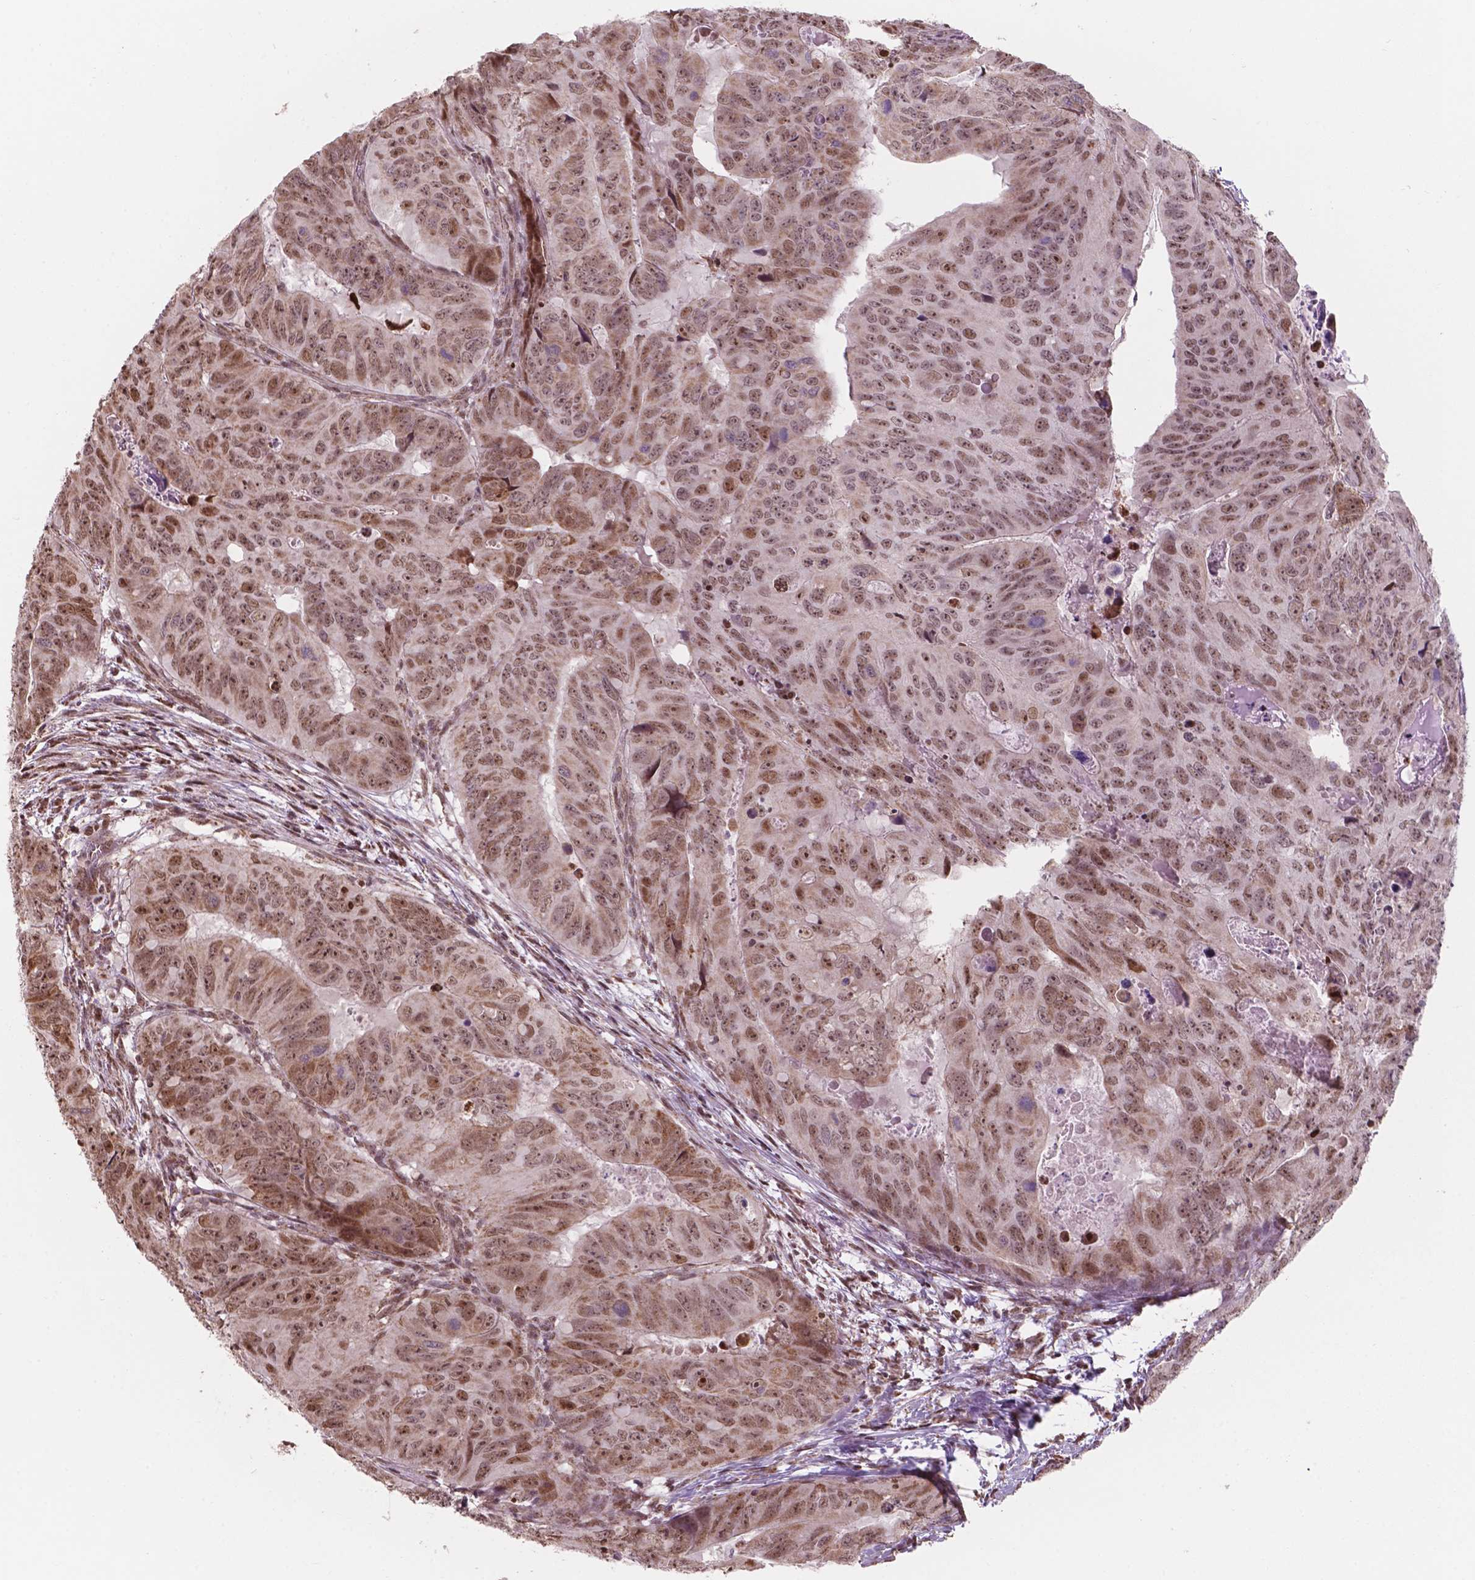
{"staining": {"intensity": "moderate", "quantity": ">75%", "location": "cytoplasmic/membranous,nuclear"}, "tissue": "colorectal cancer", "cell_type": "Tumor cells", "image_type": "cancer", "snomed": [{"axis": "morphology", "description": "Adenocarcinoma, NOS"}, {"axis": "topography", "description": "Colon"}], "caption": "High-magnification brightfield microscopy of adenocarcinoma (colorectal) stained with DAB (brown) and counterstained with hematoxylin (blue). tumor cells exhibit moderate cytoplasmic/membranous and nuclear expression is identified in about>75% of cells.", "gene": "NDUFA10", "patient": {"sex": "male", "age": 79}}